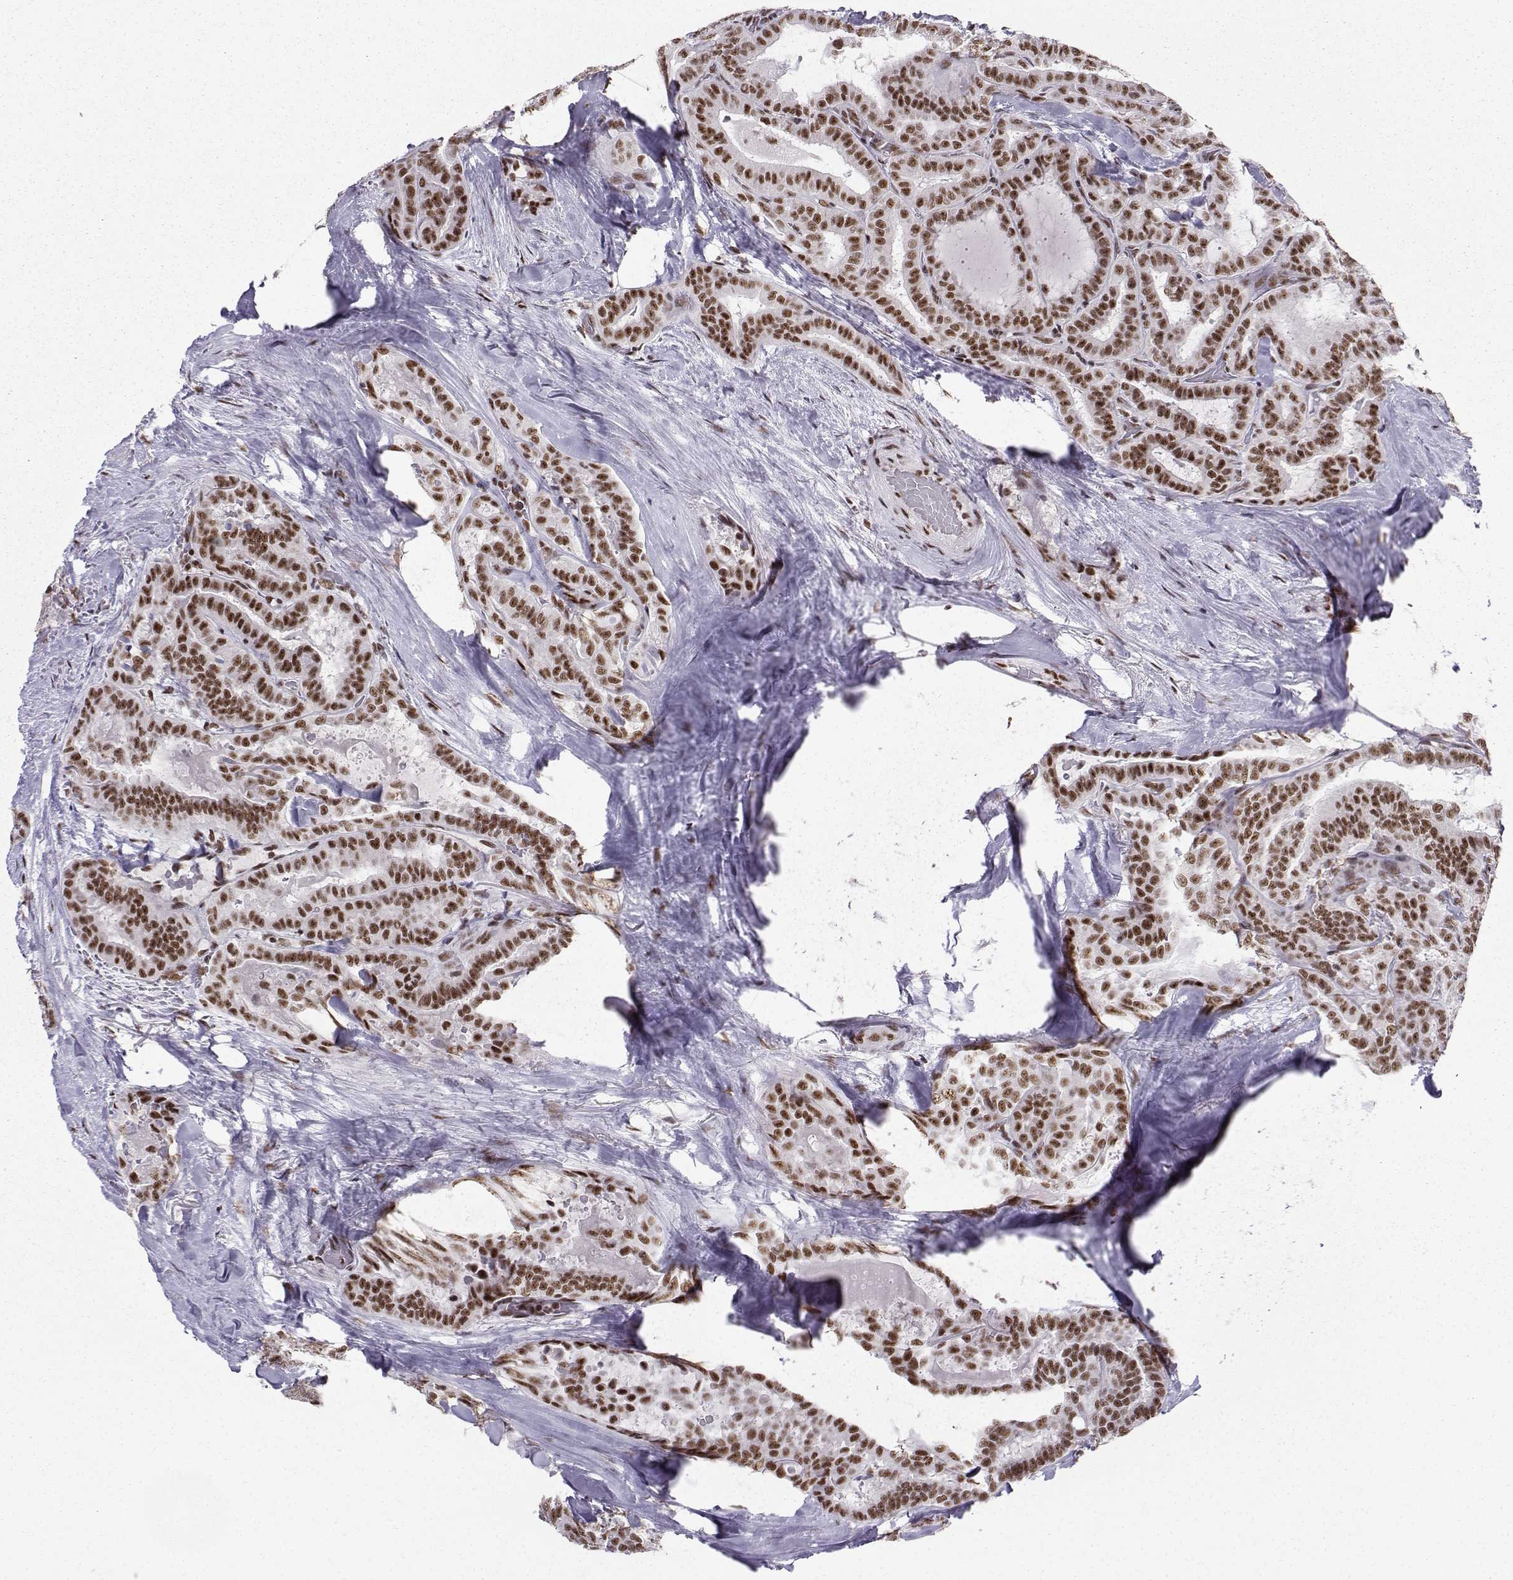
{"staining": {"intensity": "moderate", "quantity": ">75%", "location": "nuclear"}, "tissue": "thyroid cancer", "cell_type": "Tumor cells", "image_type": "cancer", "snomed": [{"axis": "morphology", "description": "Papillary adenocarcinoma, NOS"}, {"axis": "topography", "description": "Thyroid gland"}], "caption": "The histopathology image displays a brown stain indicating the presence of a protein in the nuclear of tumor cells in papillary adenocarcinoma (thyroid).", "gene": "SNRPB2", "patient": {"sex": "female", "age": 39}}